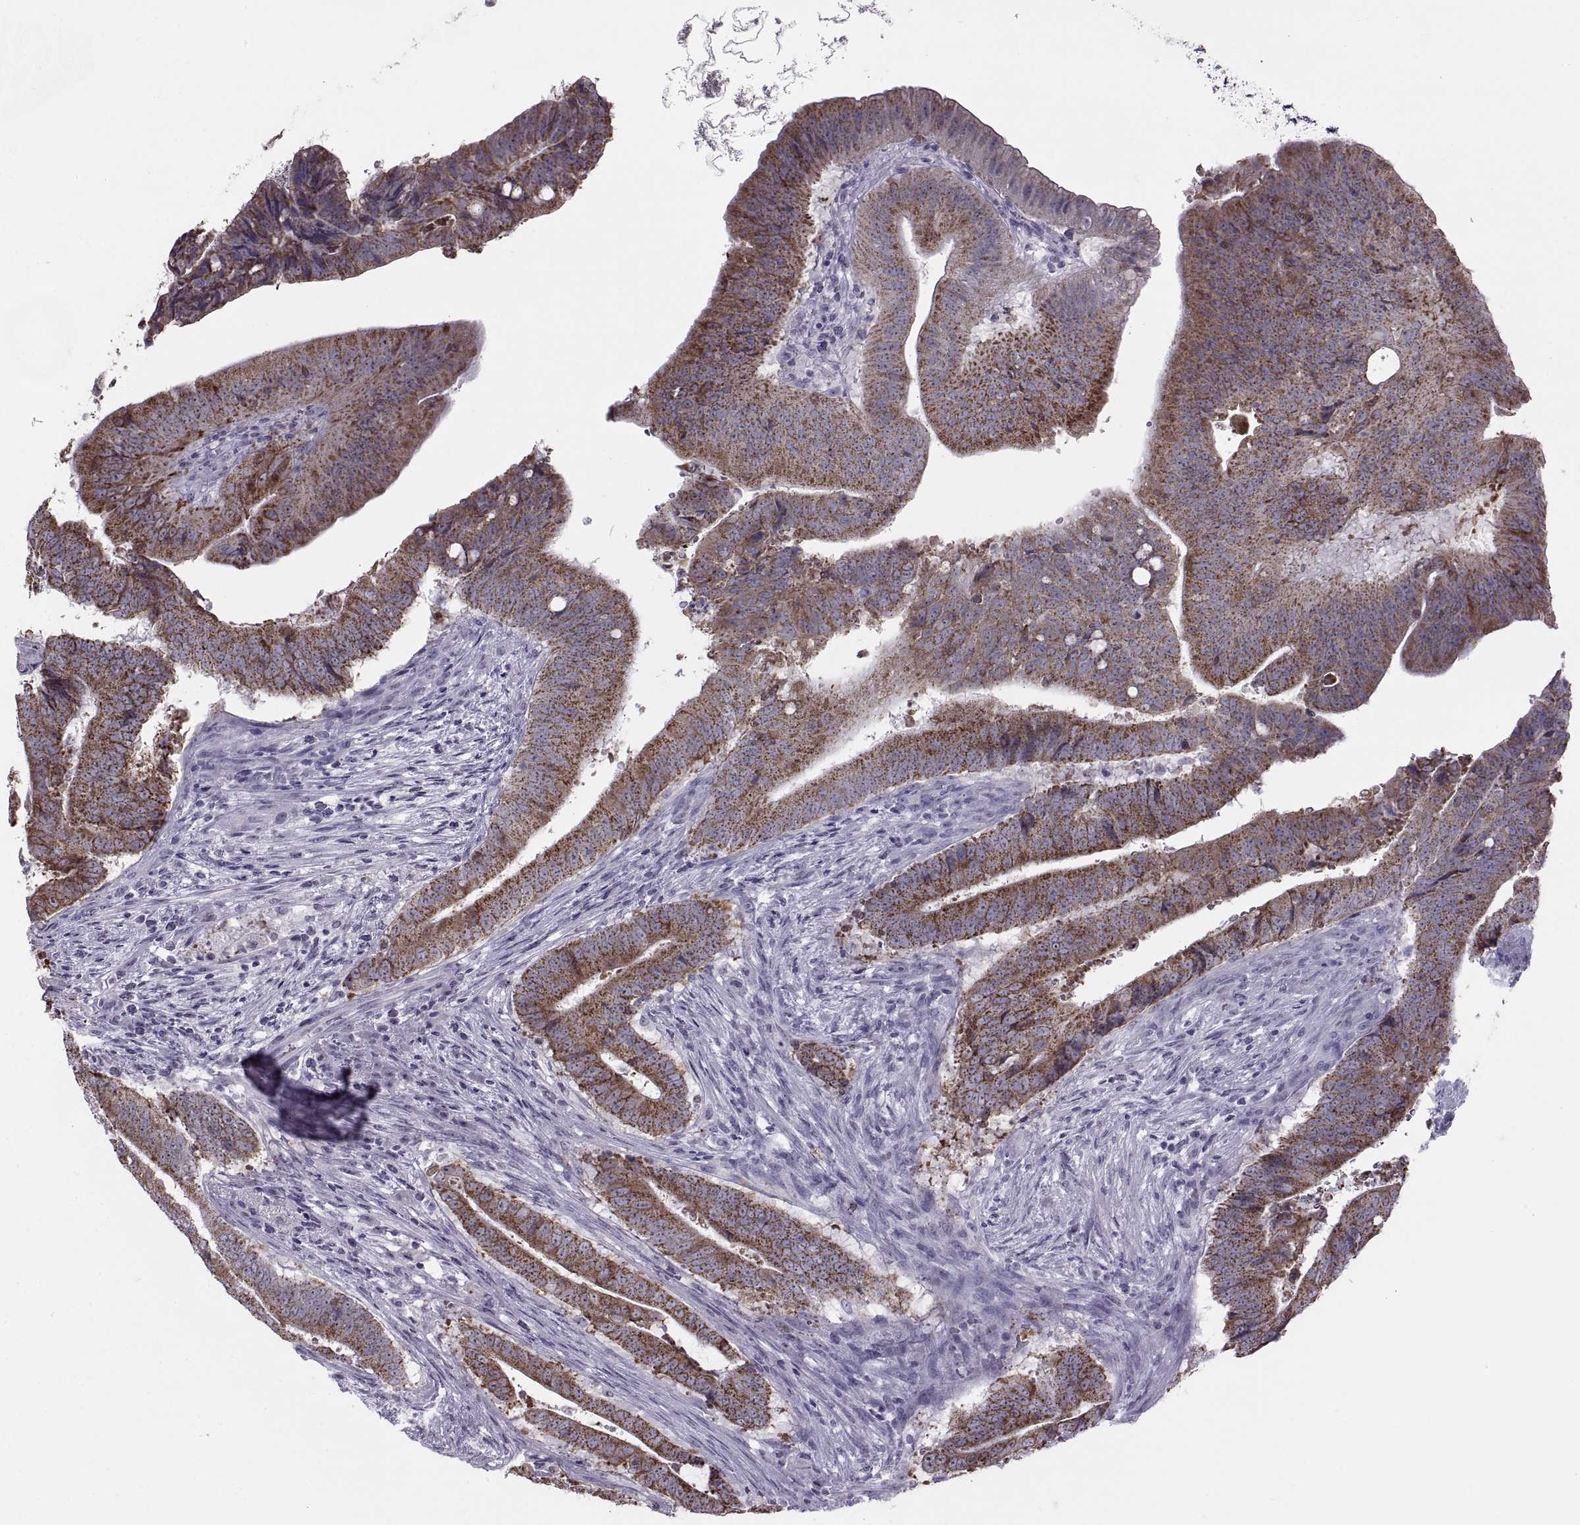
{"staining": {"intensity": "moderate", "quantity": ">75%", "location": "cytoplasmic/membranous"}, "tissue": "colorectal cancer", "cell_type": "Tumor cells", "image_type": "cancer", "snomed": [{"axis": "morphology", "description": "Adenocarcinoma, NOS"}, {"axis": "topography", "description": "Colon"}], "caption": "A brown stain labels moderate cytoplasmic/membranous positivity of a protein in adenocarcinoma (colorectal) tumor cells. Using DAB (3,3'-diaminobenzidine) (brown) and hematoxylin (blue) stains, captured at high magnification using brightfield microscopy.", "gene": "ASIC2", "patient": {"sex": "female", "age": 43}}